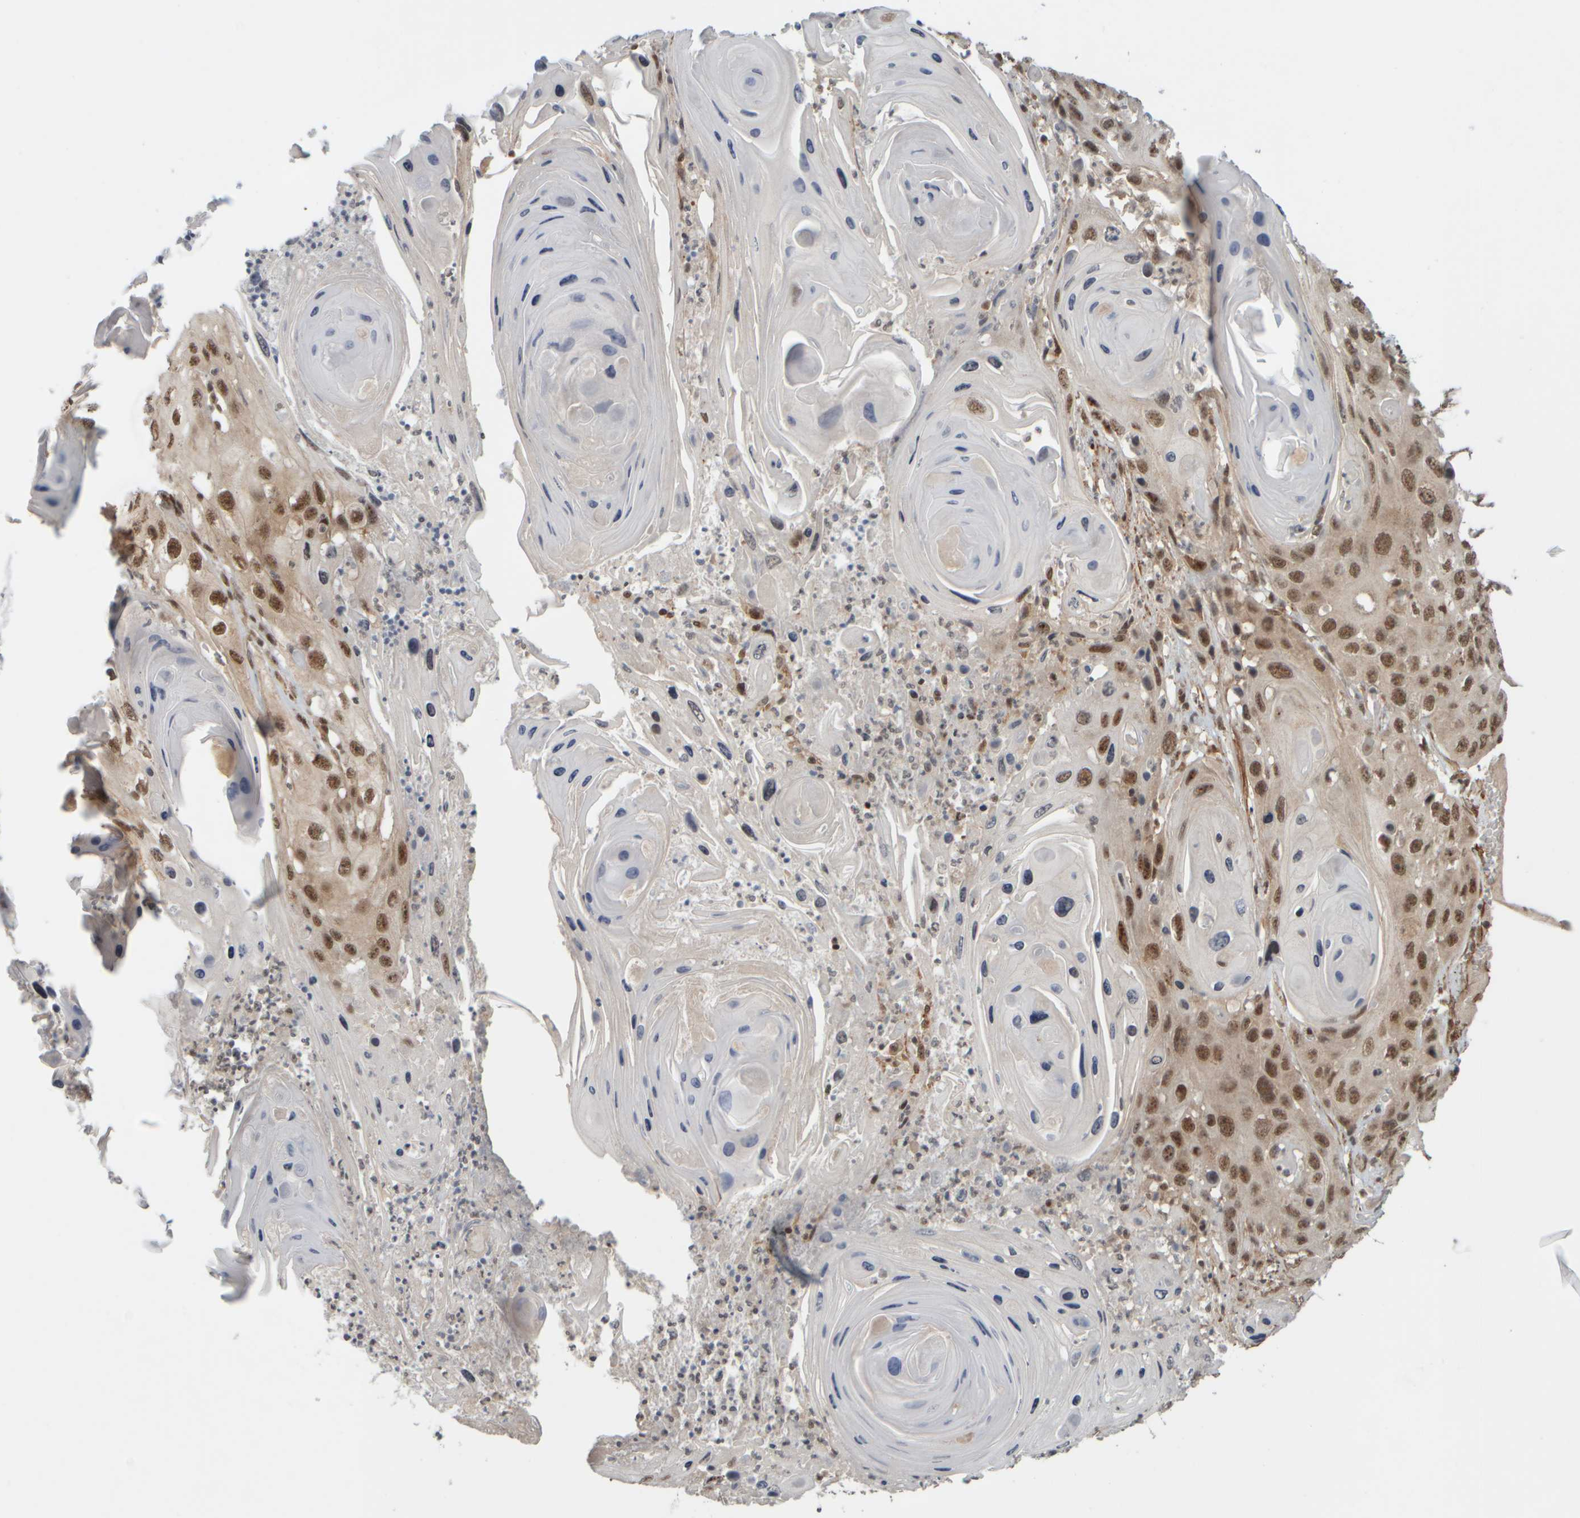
{"staining": {"intensity": "moderate", "quantity": ">75%", "location": "nuclear"}, "tissue": "skin cancer", "cell_type": "Tumor cells", "image_type": "cancer", "snomed": [{"axis": "morphology", "description": "Squamous cell carcinoma, NOS"}, {"axis": "topography", "description": "Skin"}], "caption": "Tumor cells reveal moderate nuclear expression in approximately >75% of cells in squamous cell carcinoma (skin). The staining was performed using DAB (3,3'-diaminobenzidine) to visualize the protein expression in brown, while the nuclei were stained in blue with hematoxylin (Magnification: 20x).", "gene": "SYNRG", "patient": {"sex": "male", "age": 55}}